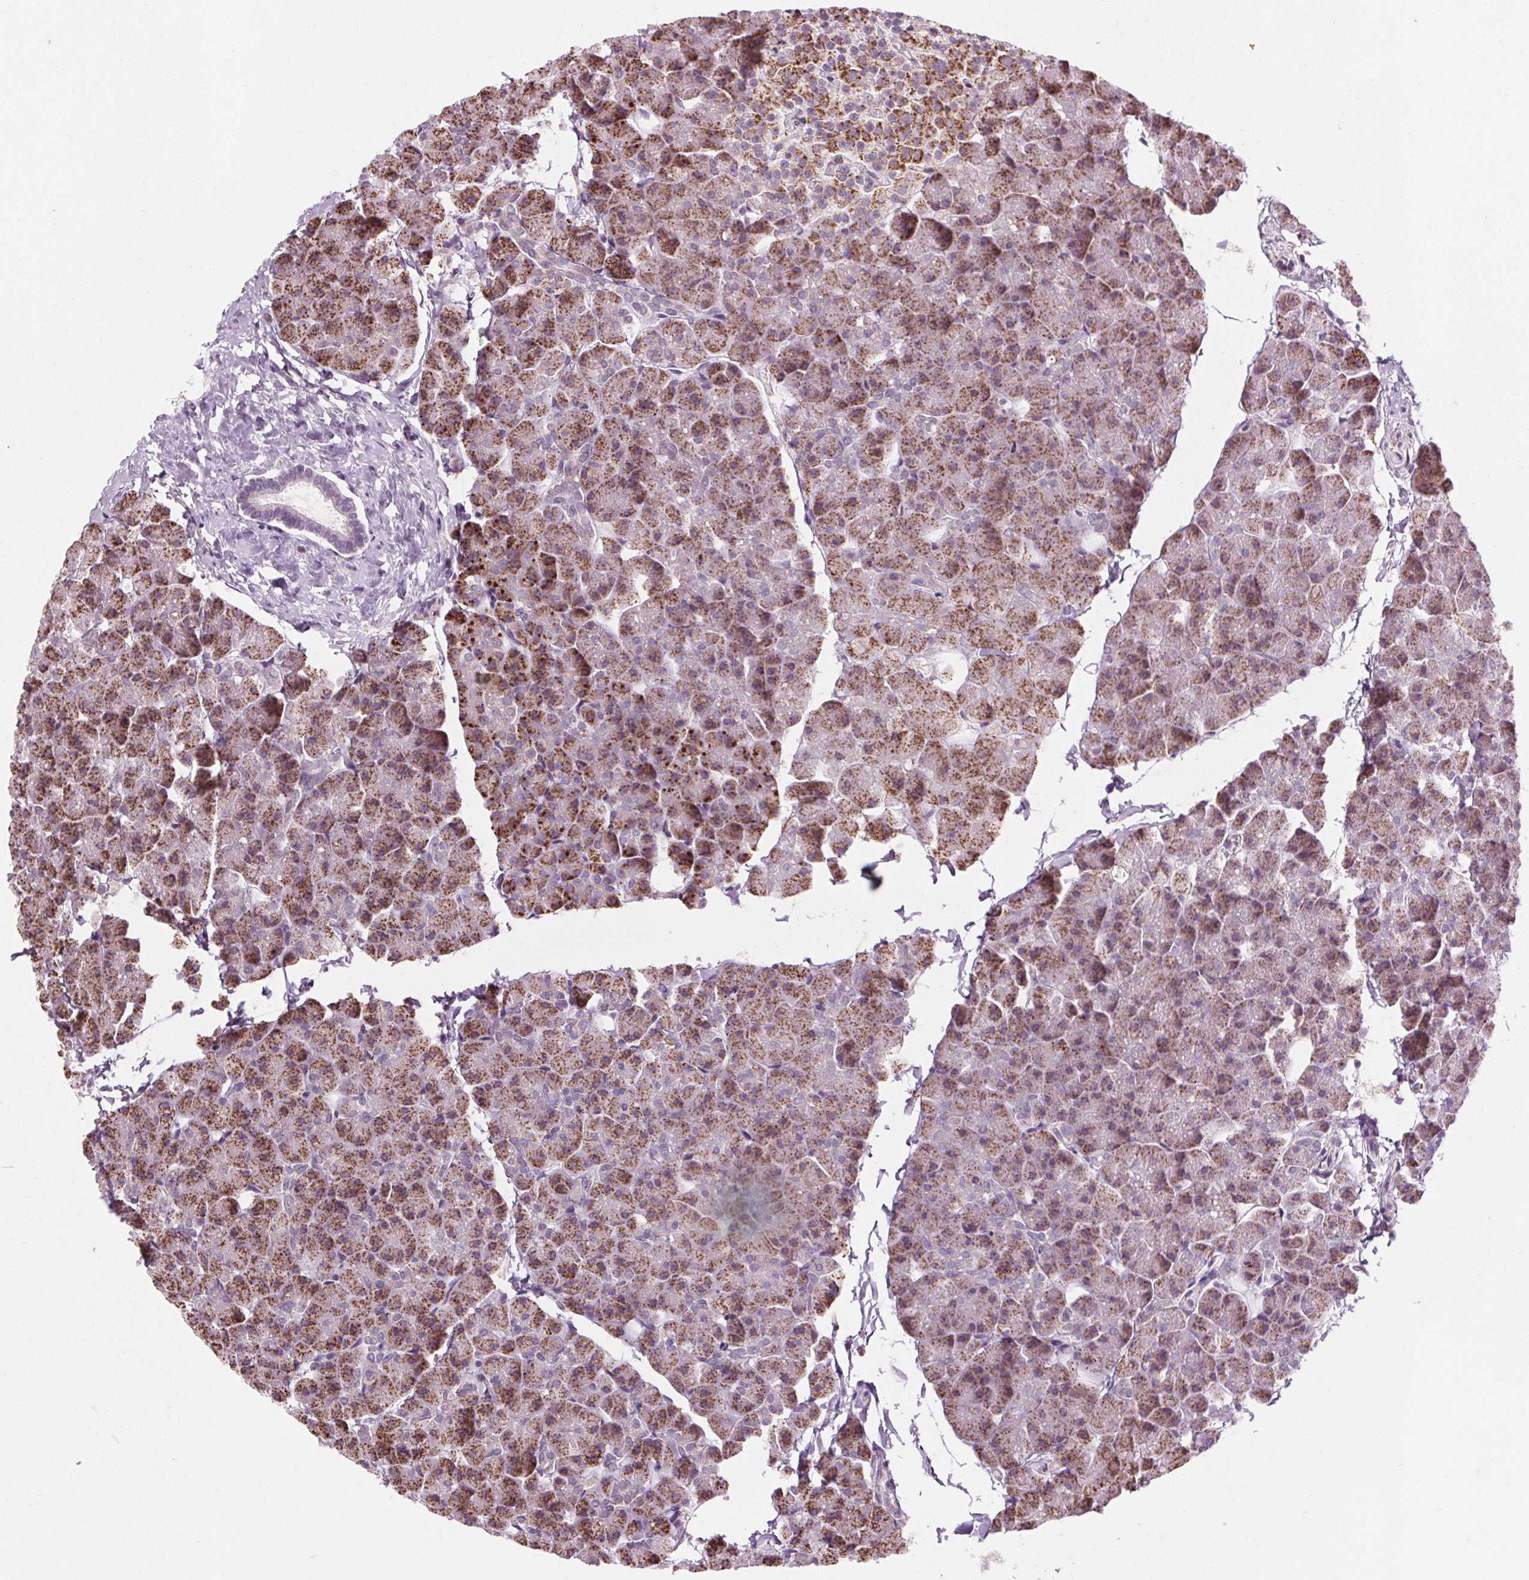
{"staining": {"intensity": "moderate", "quantity": ">75%", "location": "cytoplasmic/membranous"}, "tissue": "pancreas", "cell_type": "Exocrine glandular cells", "image_type": "normal", "snomed": [{"axis": "morphology", "description": "Normal tissue, NOS"}, {"axis": "topography", "description": "Pancreas"}], "caption": "The image demonstrates immunohistochemical staining of unremarkable pancreas. There is moderate cytoplasmic/membranous expression is appreciated in about >75% of exocrine glandular cells. (IHC, brightfield microscopy, high magnification).", "gene": "LFNG", "patient": {"sex": "male", "age": 35}}